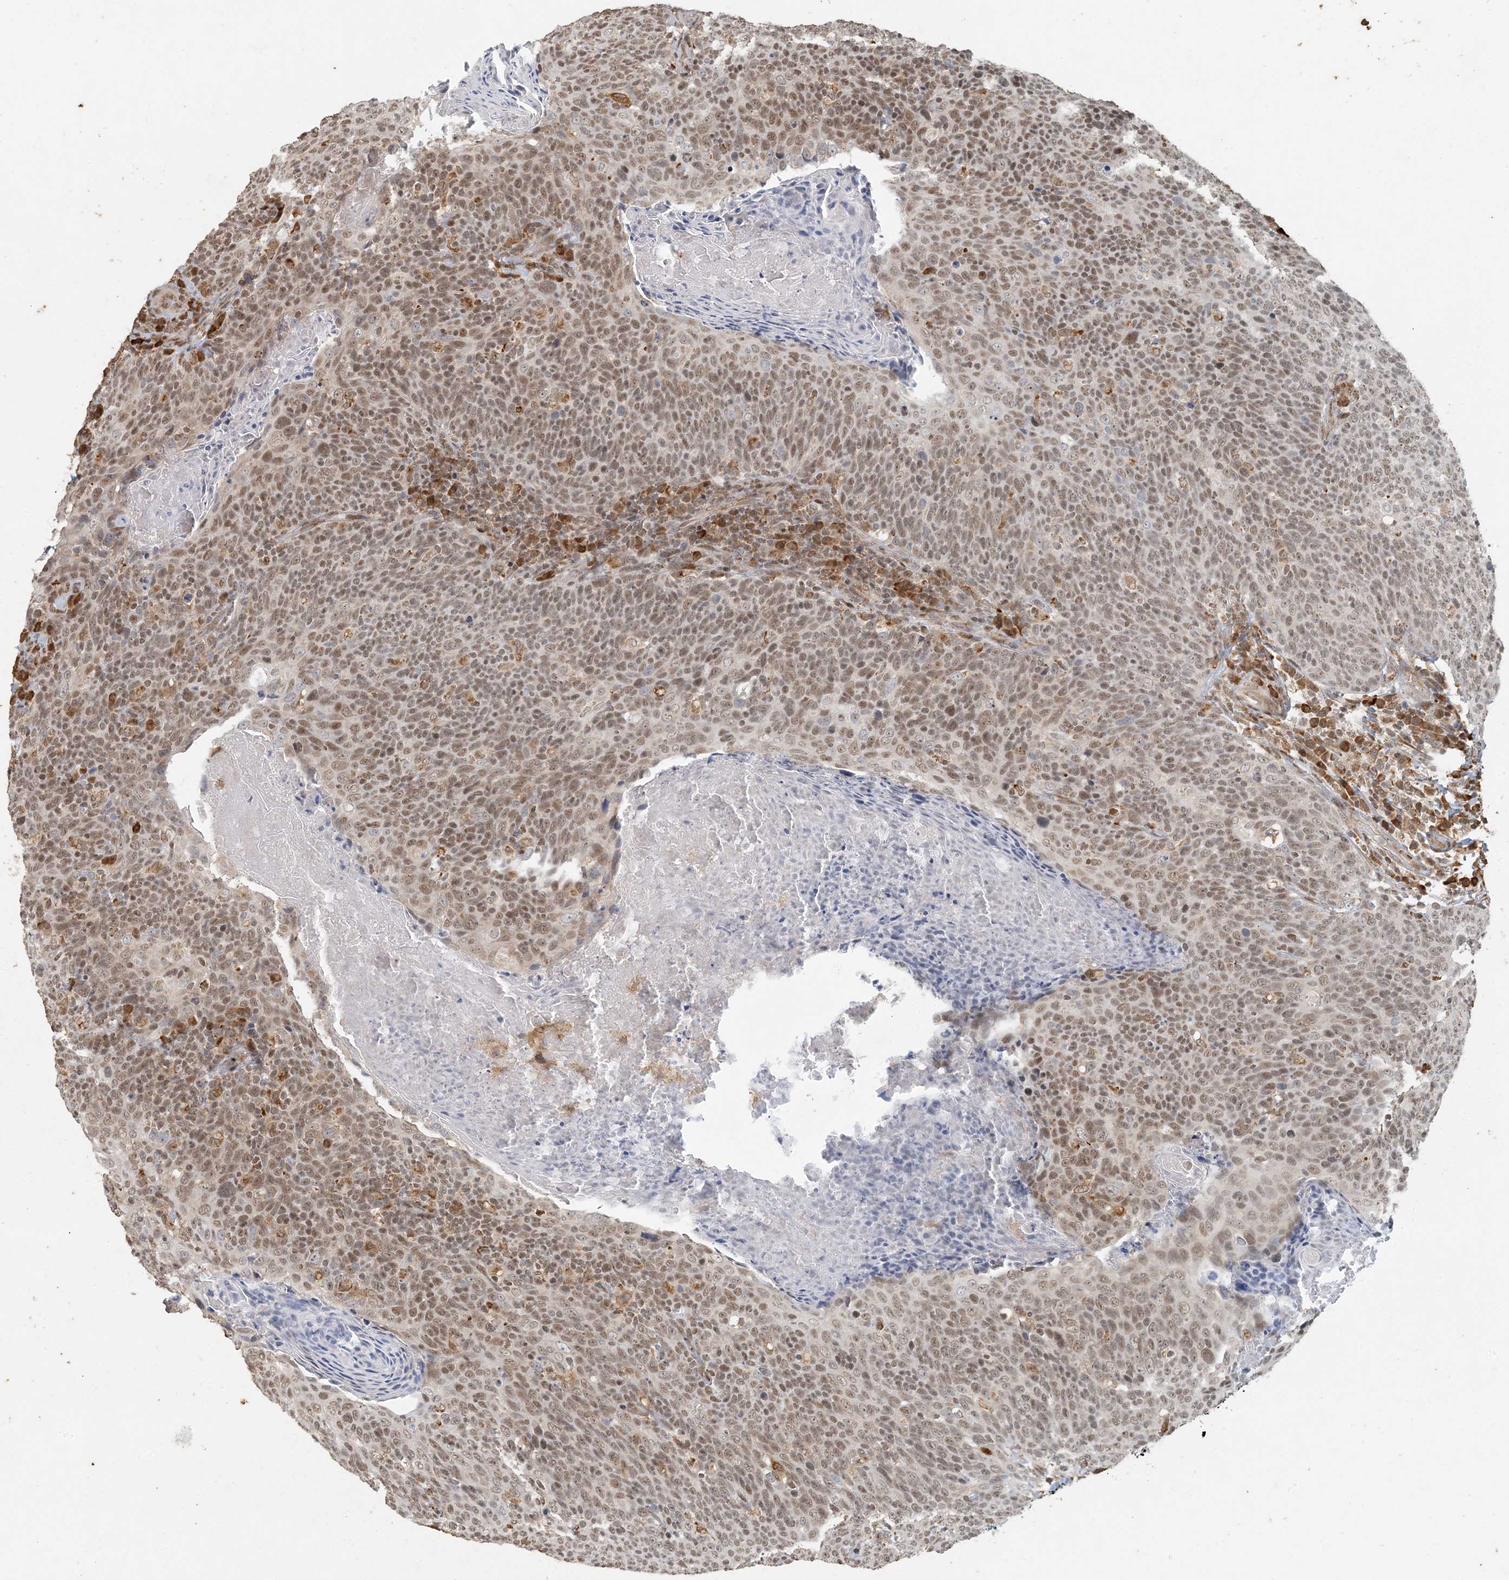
{"staining": {"intensity": "moderate", "quantity": ">75%", "location": "nuclear"}, "tissue": "head and neck cancer", "cell_type": "Tumor cells", "image_type": "cancer", "snomed": [{"axis": "morphology", "description": "Squamous cell carcinoma, NOS"}, {"axis": "morphology", "description": "Squamous cell carcinoma, metastatic, NOS"}, {"axis": "topography", "description": "Lymph node"}, {"axis": "topography", "description": "Head-Neck"}], "caption": "This photomicrograph demonstrates head and neck cancer (squamous cell carcinoma) stained with immunohistochemistry (IHC) to label a protein in brown. The nuclear of tumor cells show moderate positivity for the protein. Nuclei are counter-stained blue.", "gene": "AK9", "patient": {"sex": "male", "age": 62}}